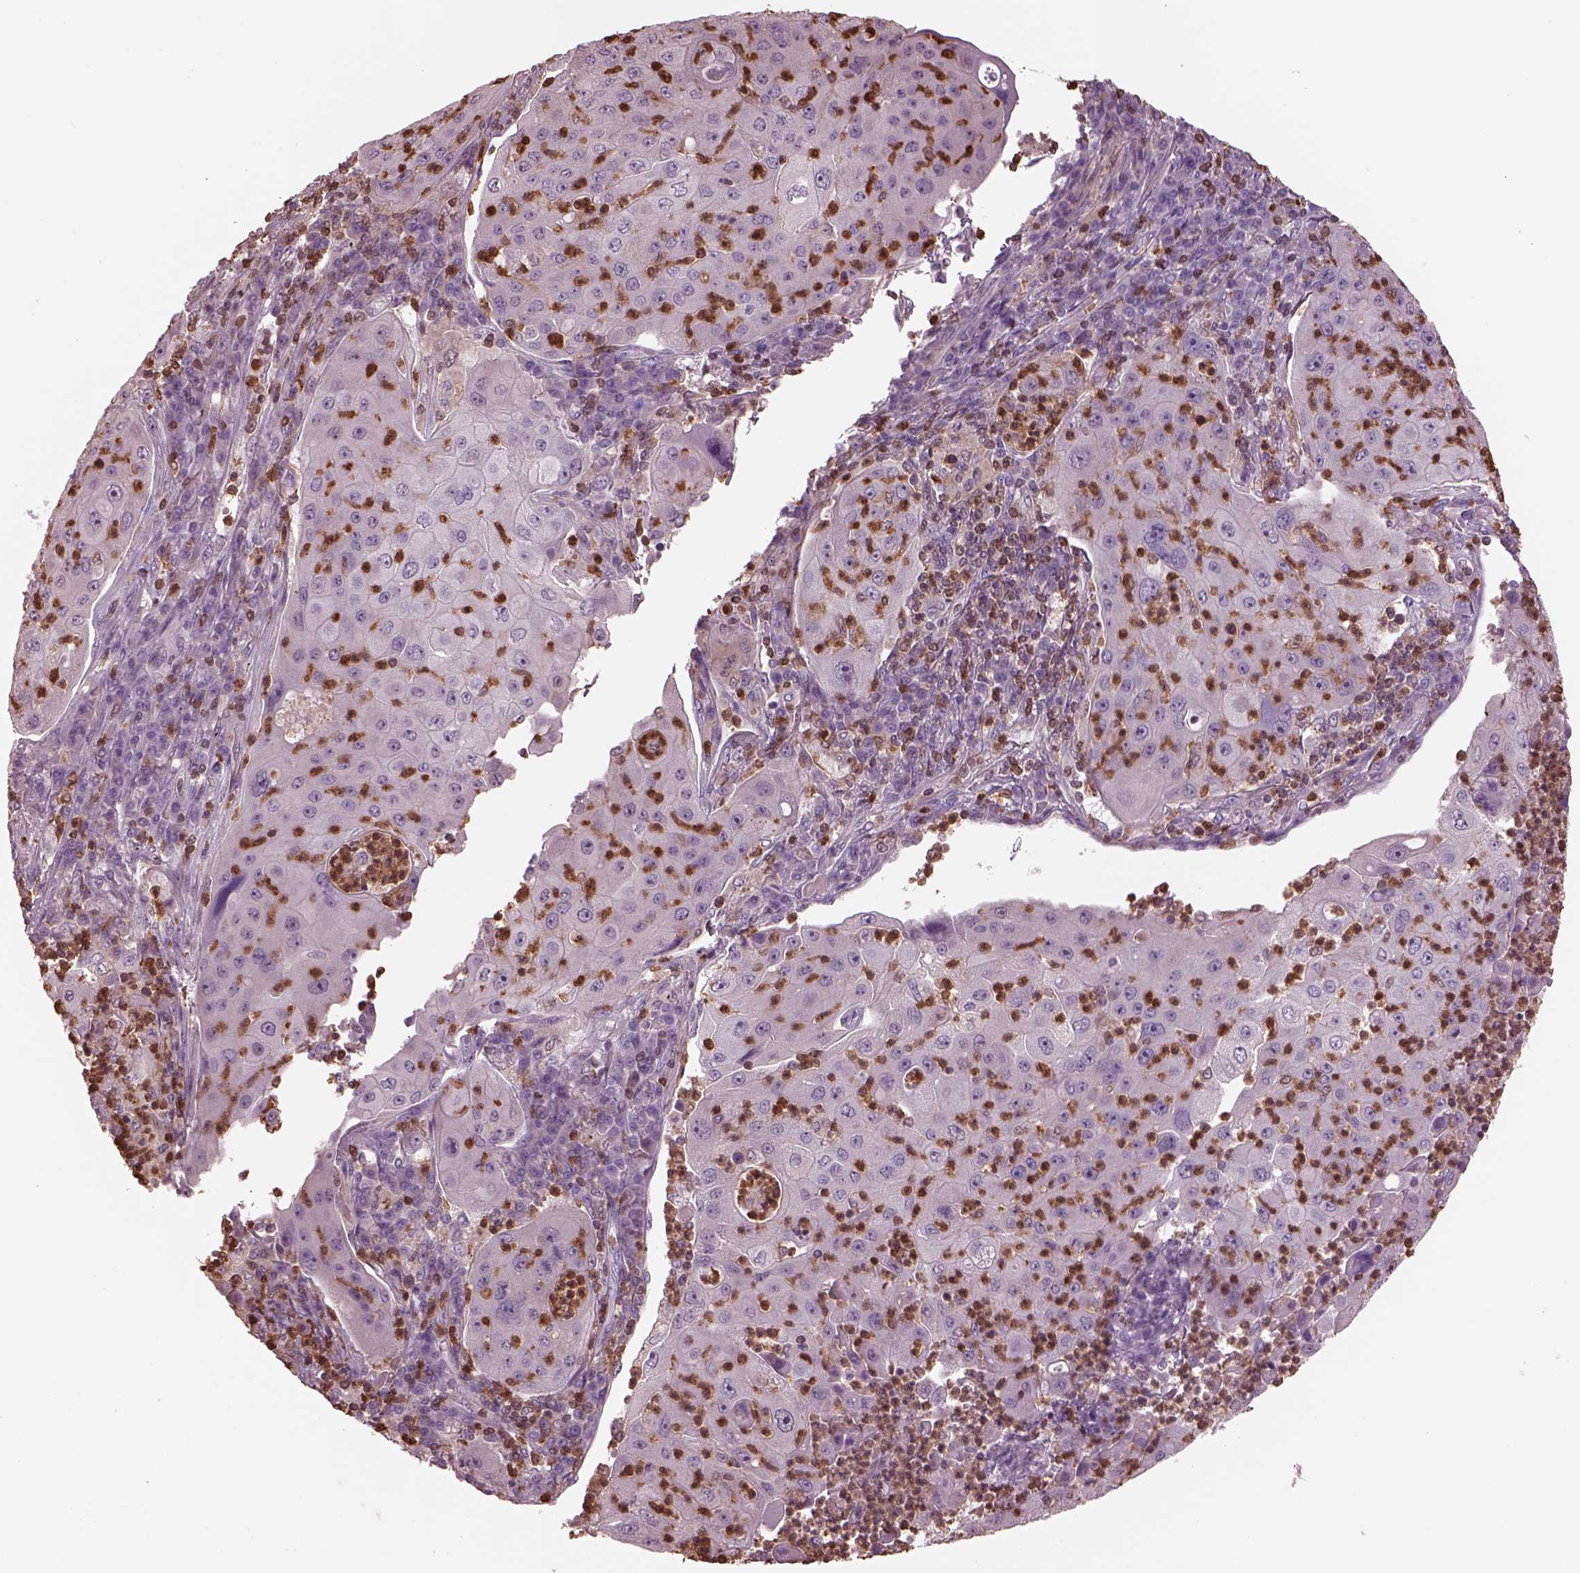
{"staining": {"intensity": "negative", "quantity": "none", "location": "none"}, "tissue": "lung cancer", "cell_type": "Tumor cells", "image_type": "cancer", "snomed": [{"axis": "morphology", "description": "Squamous cell carcinoma, NOS"}, {"axis": "topography", "description": "Lung"}], "caption": "The micrograph exhibits no staining of tumor cells in lung cancer (squamous cell carcinoma).", "gene": "IL31RA", "patient": {"sex": "female", "age": 59}}